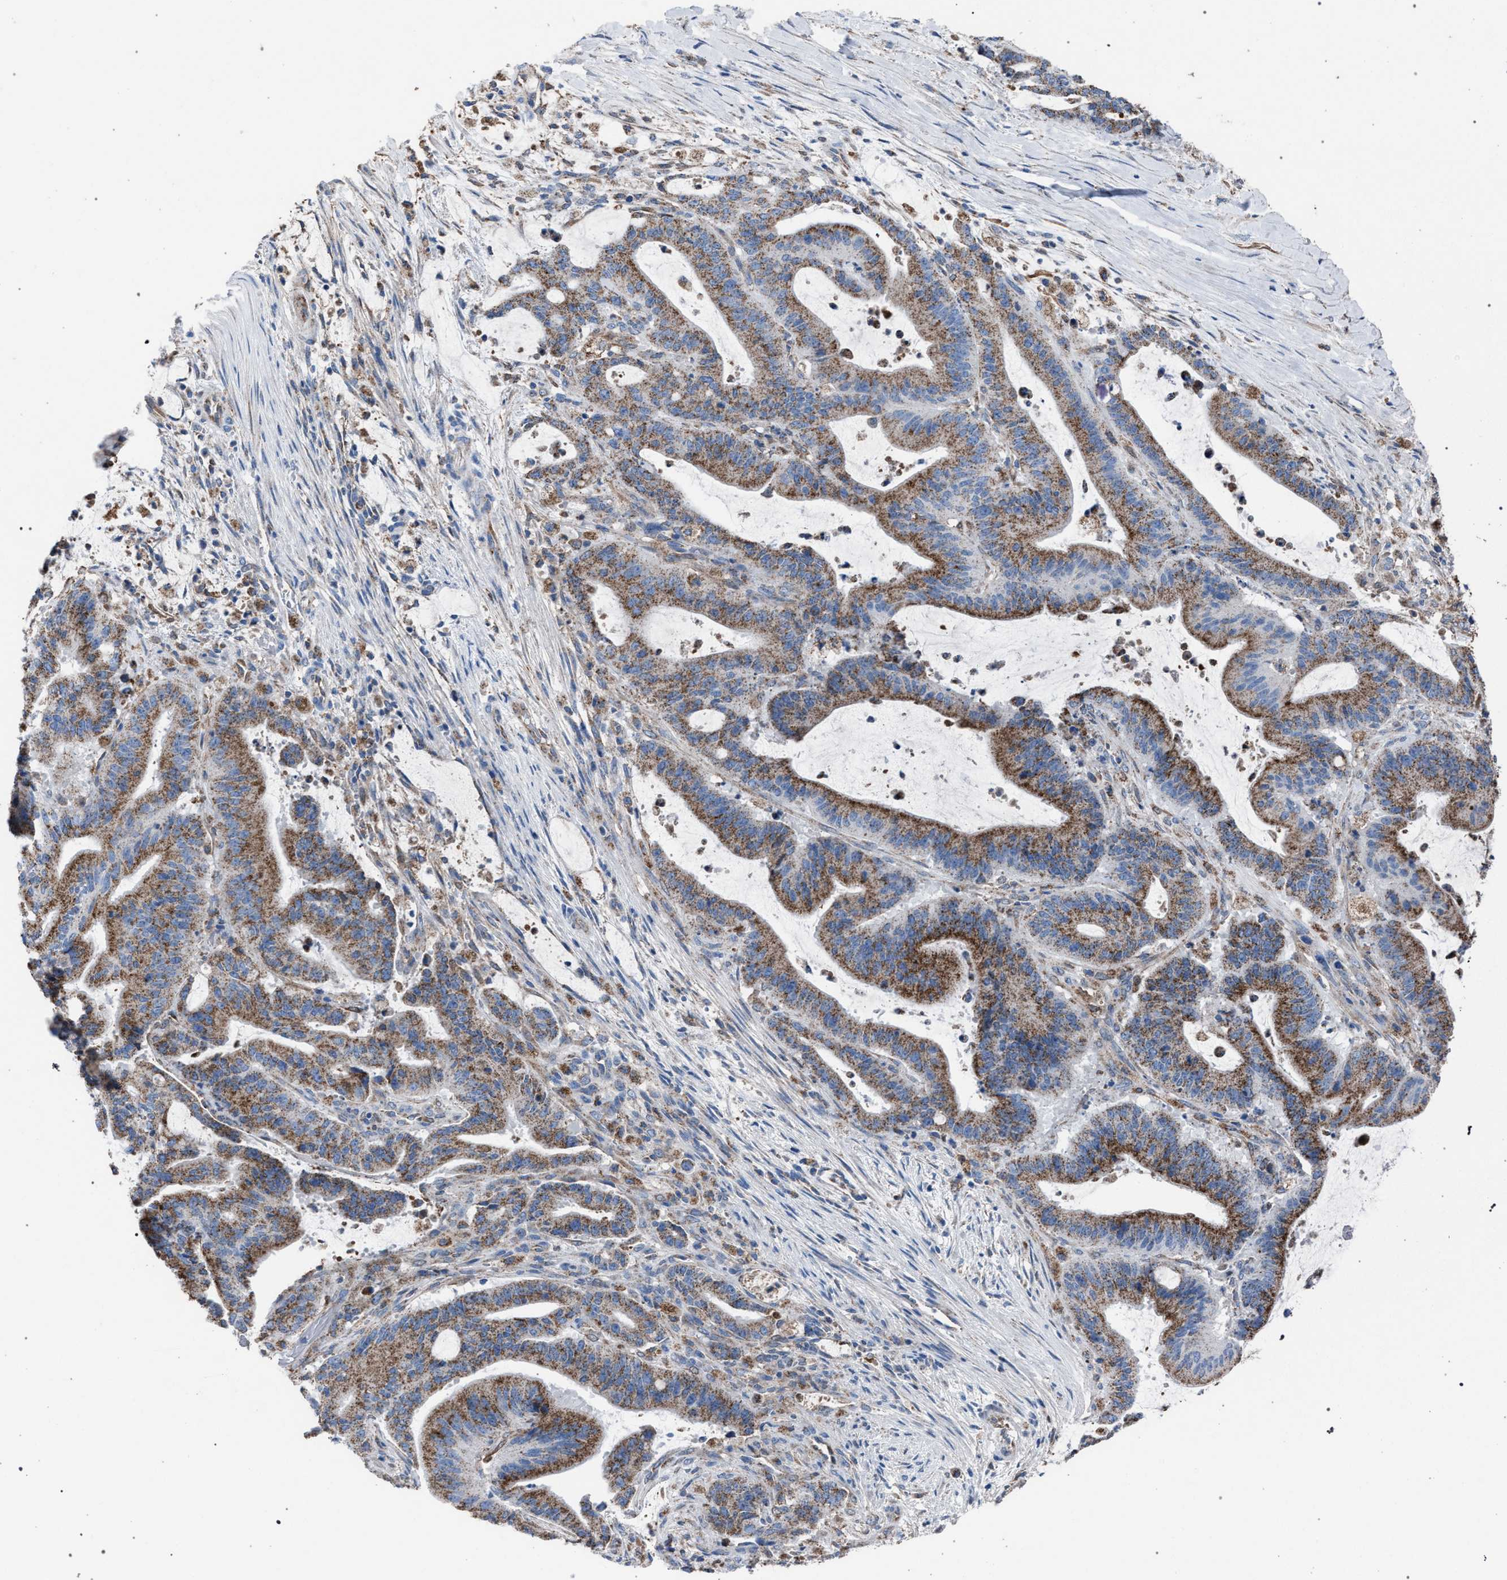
{"staining": {"intensity": "moderate", "quantity": ">75%", "location": "cytoplasmic/membranous"}, "tissue": "liver cancer", "cell_type": "Tumor cells", "image_type": "cancer", "snomed": [{"axis": "morphology", "description": "Normal tissue, NOS"}, {"axis": "morphology", "description": "Cholangiocarcinoma"}, {"axis": "topography", "description": "Liver"}, {"axis": "topography", "description": "Peripheral nerve tissue"}], "caption": "An image of human cholangiocarcinoma (liver) stained for a protein exhibits moderate cytoplasmic/membranous brown staining in tumor cells. Using DAB (3,3'-diaminobenzidine) (brown) and hematoxylin (blue) stains, captured at high magnification using brightfield microscopy.", "gene": "HSD17B4", "patient": {"sex": "female", "age": 73}}